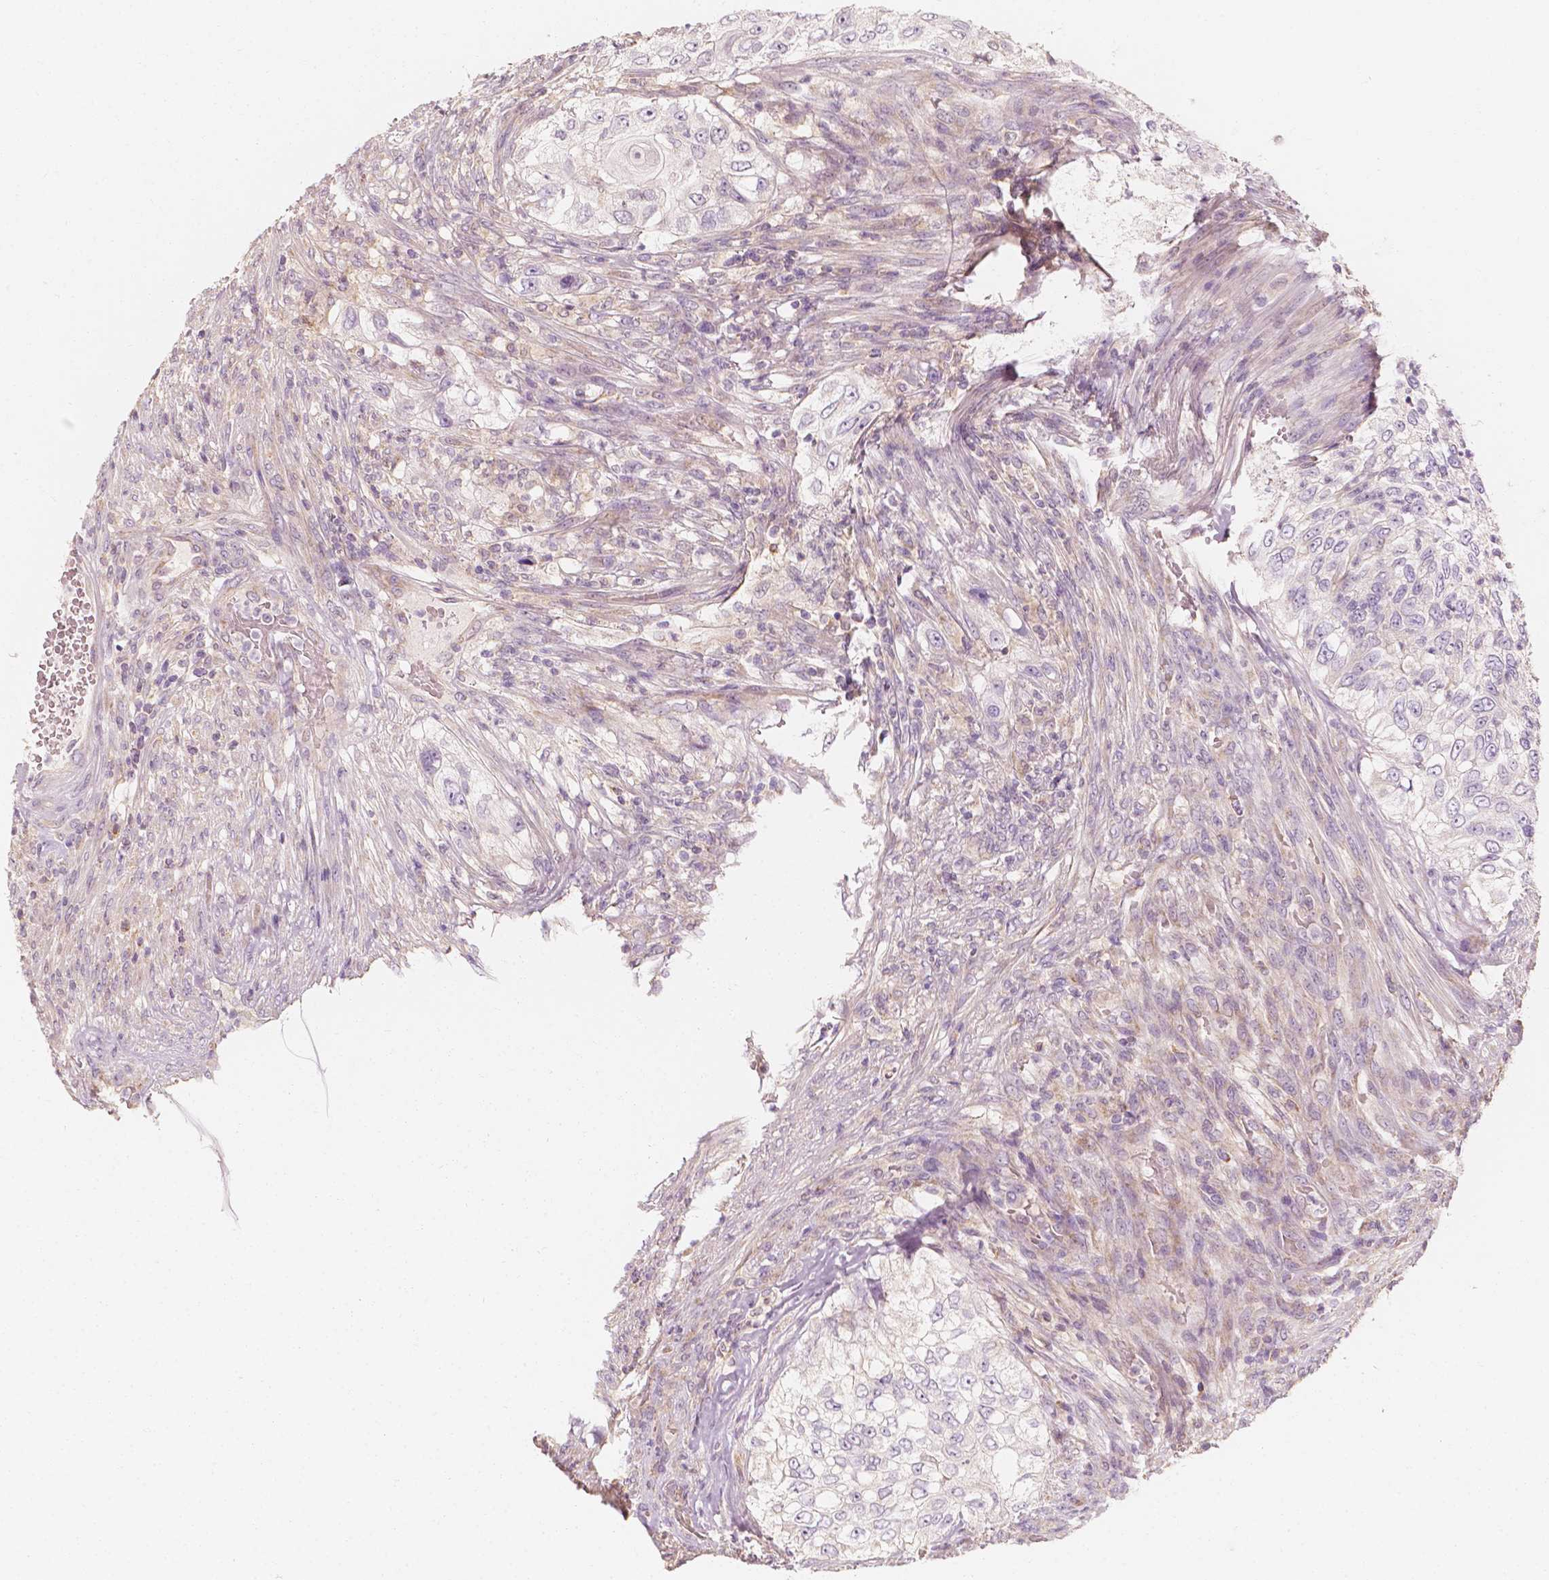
{"staining": {"intensity": "negative", "quantity": "none", "location": "none"}, "tissue": "urothelial cancer", "cell_type": "Tumor cells", "image_type": "cancer", "snomed": [{"axis": "morphology", "description": "Urothelial carcinoma, High grade"}, {"axis": "topography", "description": "Urinary bladder"}], "caption": "Photomicrograph shows no protein staining in tumor cells of urothelial carcinoma (high-grade) tissue.", "gene": "SHPK", "patient": {"sex": "female", "age": 60}}